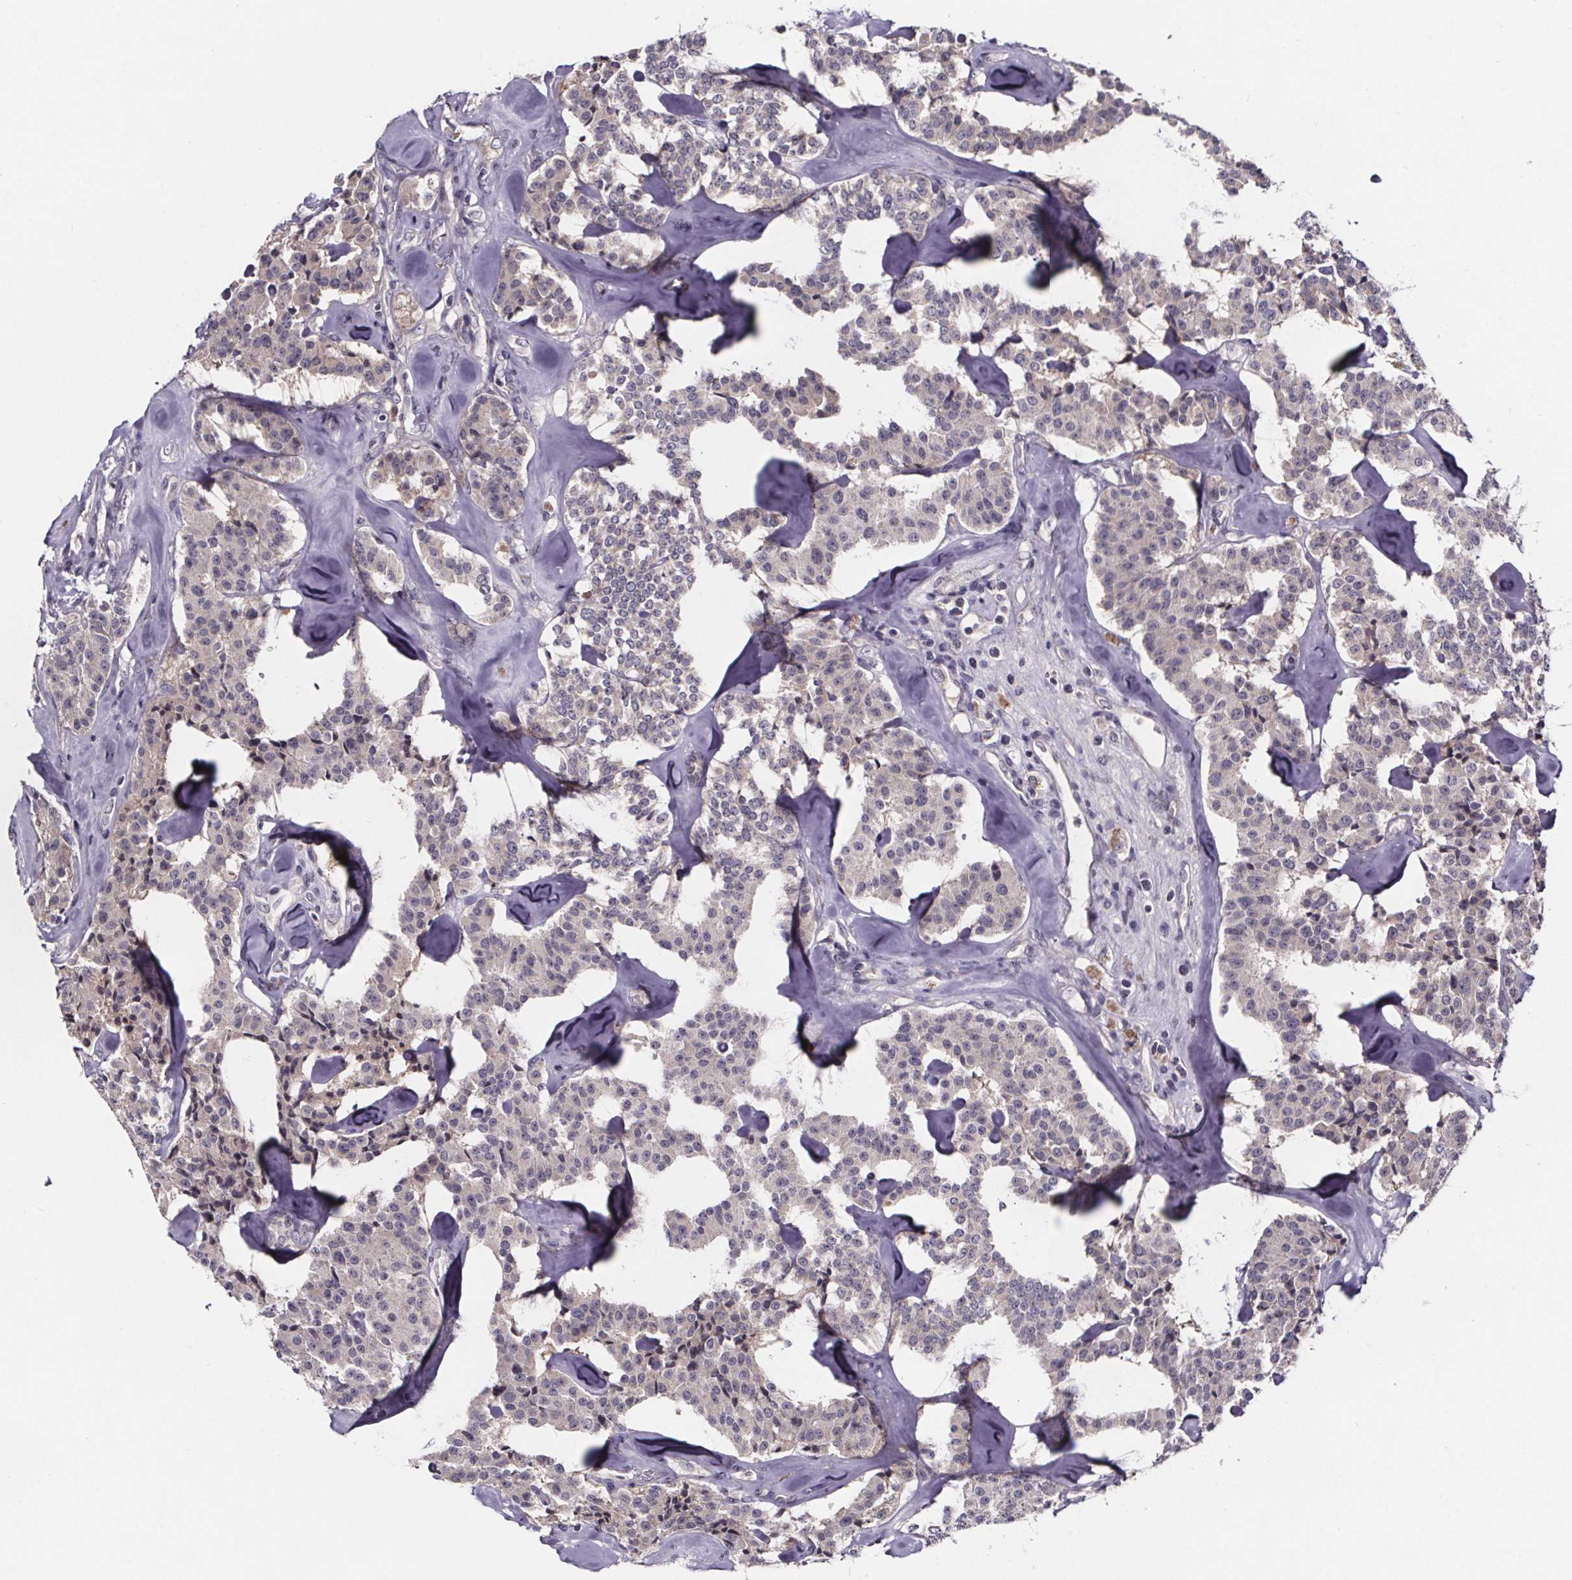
{"staining": {"intensity": "negative", "quantity": "none", "location": "none"}, "tissue": "carcinoid", "cell_type": "Tumor cells", "image_type": "cancer", "snomed": [{"axis": "morphology", "description": "Carcinoid, malignant, NOS"}, {"axis": "topography", "description": "Pancreas"}], "caption": "DAB immunohistochemical staining of human carcinoid demonstrates no significant staining in tumor cells. (Brightfield microscopy of DAB immunohistochemistry at high magnification).", "gene": "NPHP4", "patient": {"sex": "male", "age": 41}}